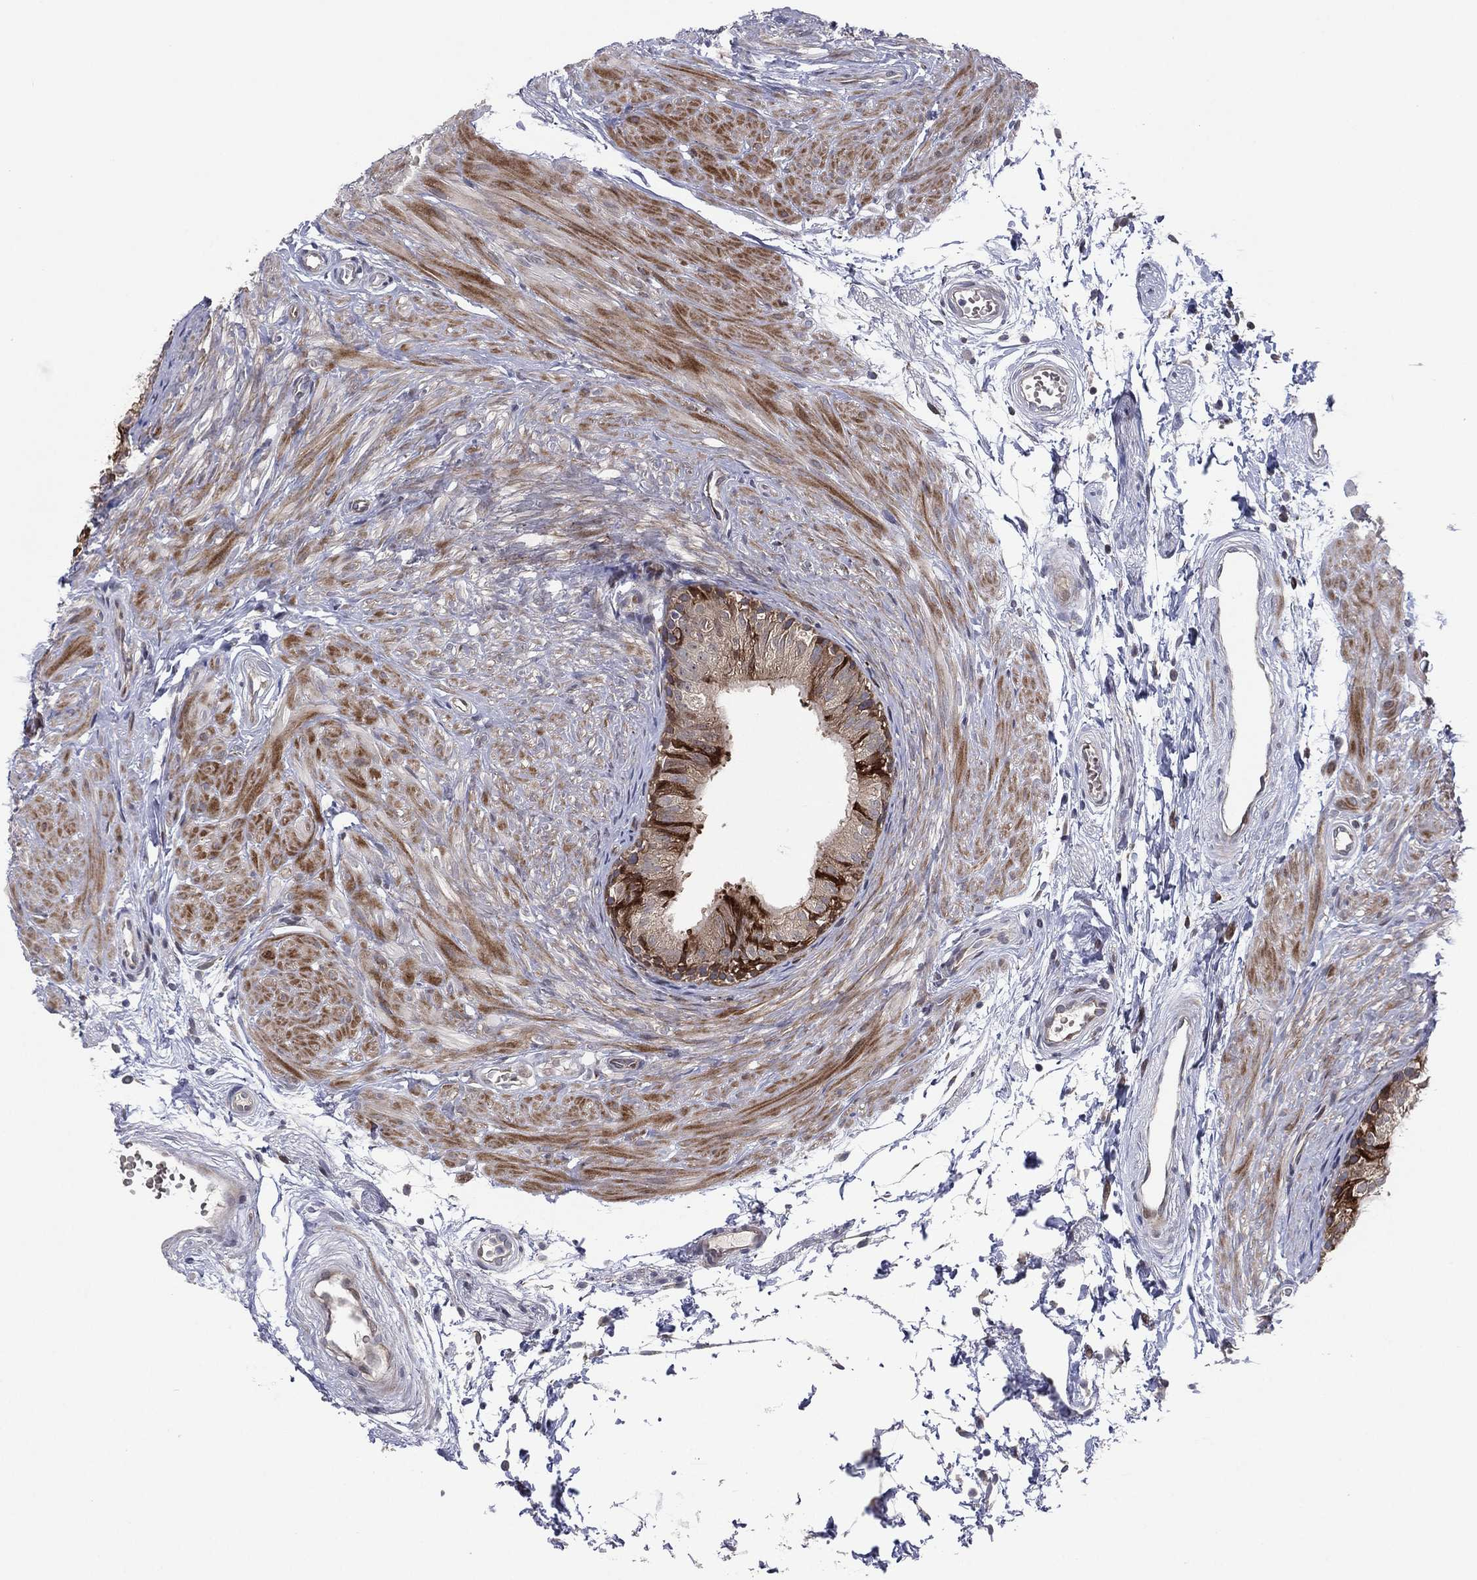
{"staining": {"intensity": "strong", "quantity": "25%-75%", "location": "cytoplasmic/membranous"}, "tissue": "epididymis", "cell_type": "Glandular cells", "image_type": "normal", "snomed": [{"axis": "morphology", "description": "Normal tissue, NOS"}, {"axis": "topography", "description": "Epididymis"}], "caption": "IHC (DAB (3,3'-diaminobenzidine)) staining of benign human epididymis reveals strong cytoplasmic/membranous protein positivity in approximately 25%-75% of glandular cells. The protein is shown in brown color, while the nuclei are stained blue.", "gene": "UTP14A", "patient": {"sex": "male", "age": 22}}